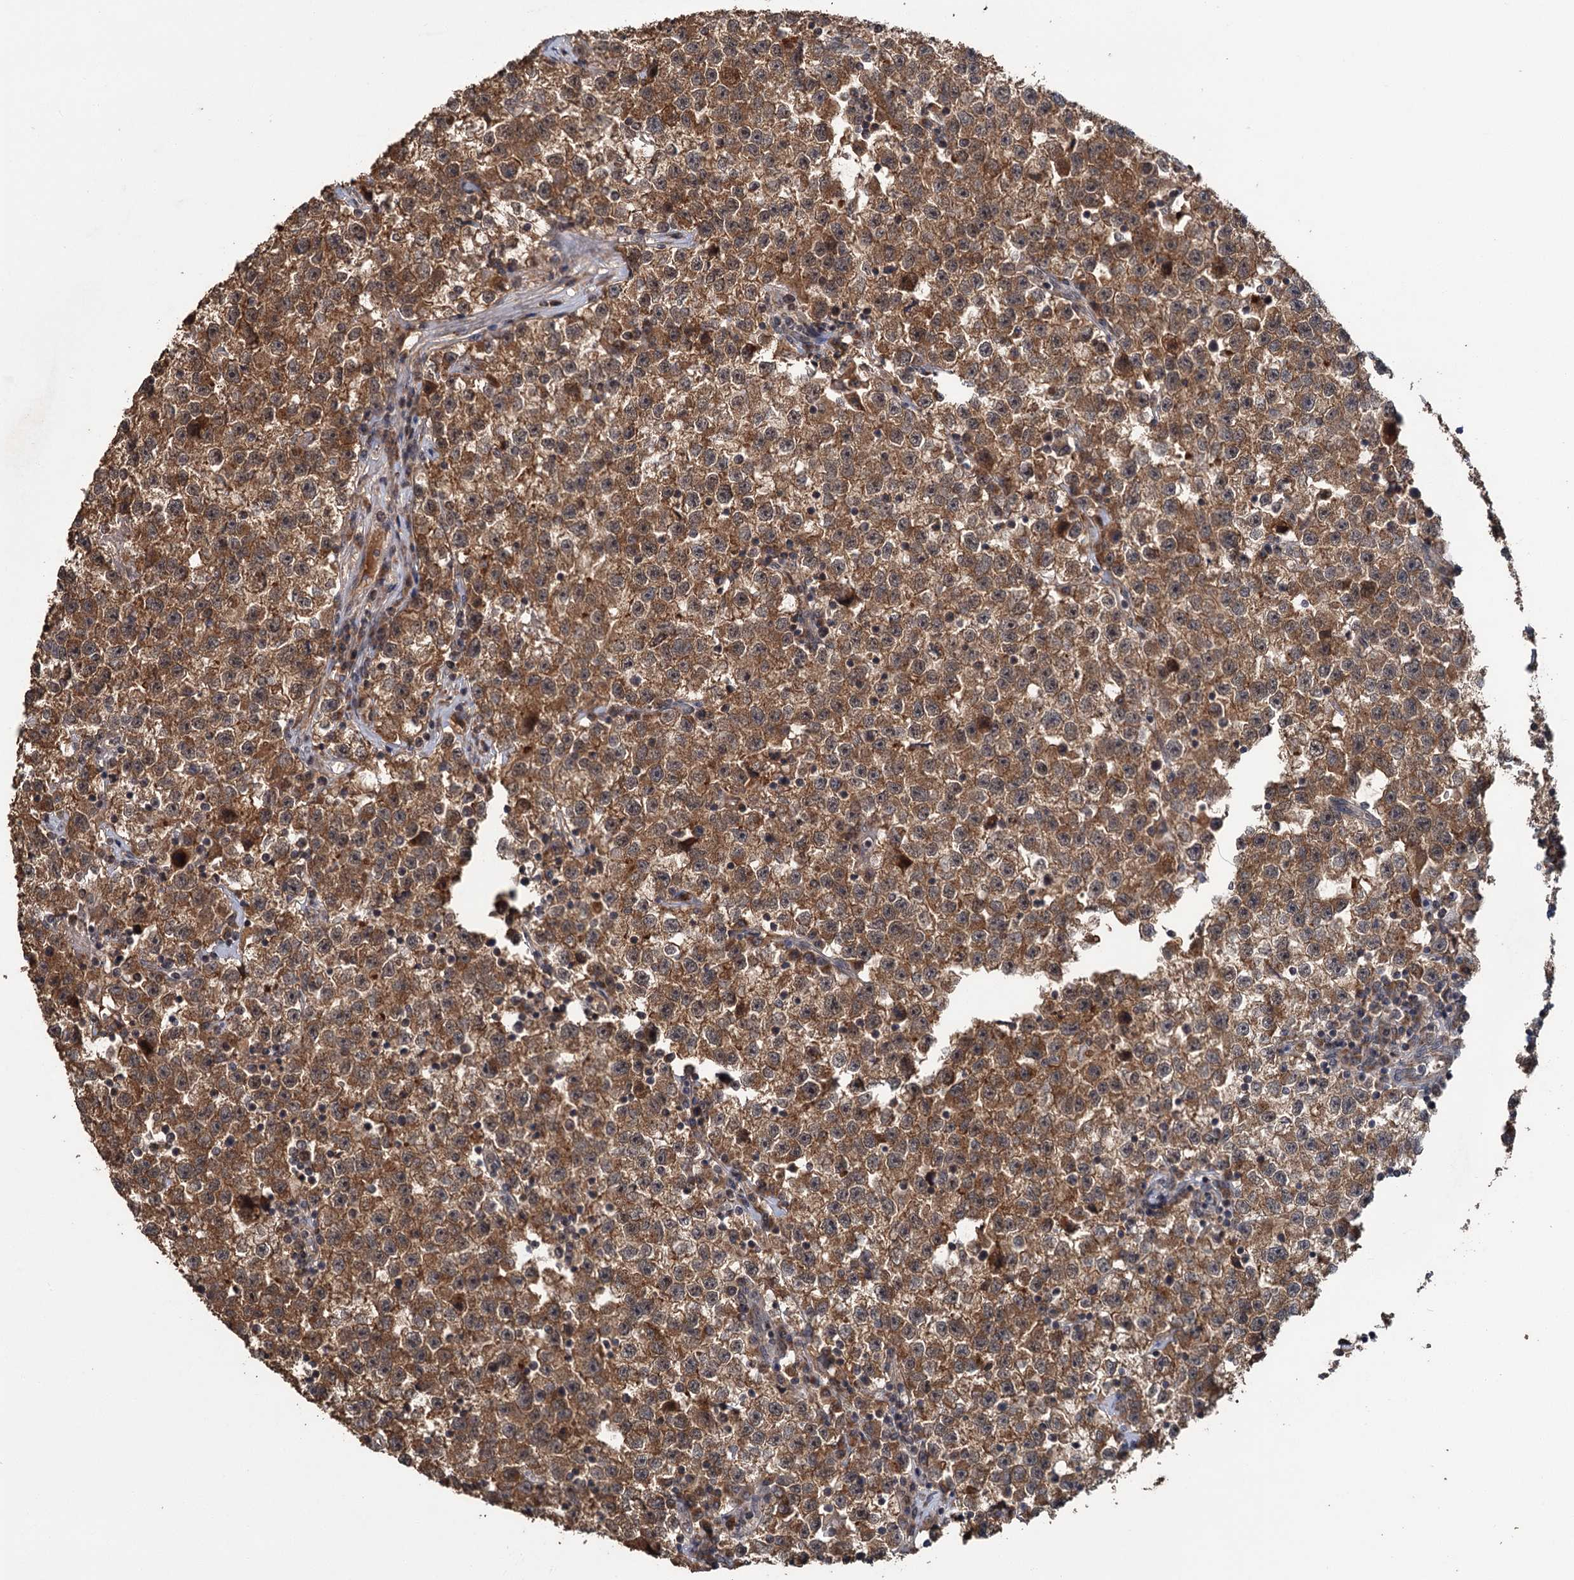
{"staining": {"intensity": "moderate", "quantity": ">75%", "location": "cytoplasmic/membranous,nuclear"}, "tissue": "testis cancer", "cell_type": "Tumor cells", "image_type": "cancer", "snomed": [{"axis": "morphology", "description": "Seminoma, NOS"}, {"axis": "topography", "description": "Testis"}], "caption": "Protein analysis of testis cancer (seminoma) tissue displays moderate cytoplasmic/membranous and nuclear expression in about >75% of tumor cells. Immunohistochemistry (ihc) stains the protein in brown and the nuclei are stained blue.", "gene": "KANSL2", "patient": {"sex": "male", "age": 22}}